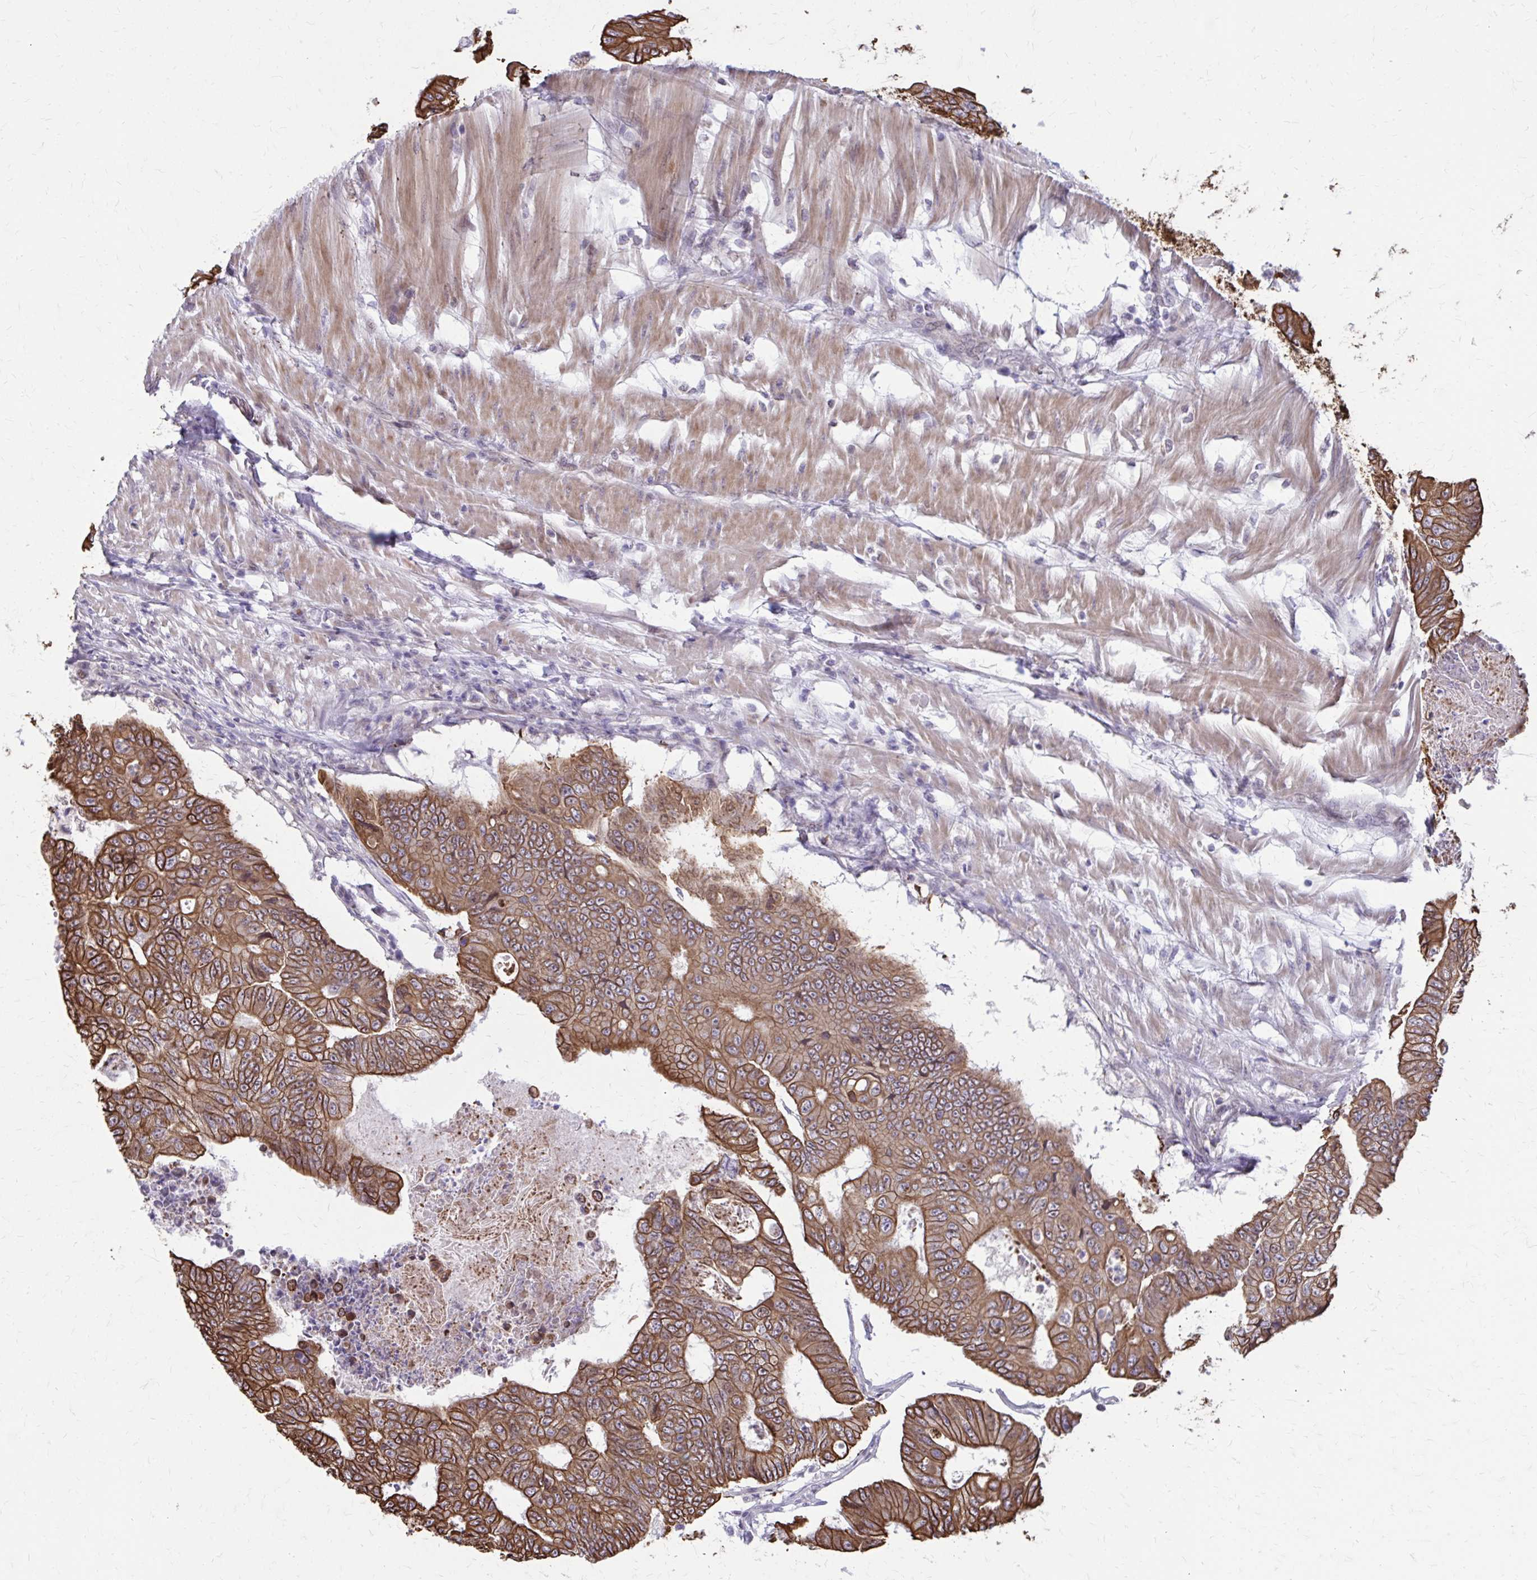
{"staining": {"intensity": "strong", "quantity": ">75%", "location": "cytoplasmic/membranous"}, "tissue": "colorectal cancer", "cell_type": "Tumor cells", "image_type": "cancer", "snomed": [{"axis": "morphology", "description": "Adenocarcinoma, NOS"}, {"axis": "topography", "description": "Colon"}], "caption": "Colorectal cancer (adenocarcinoma) tissue demonstrates strong cytoplasmic/membranous staining in approximately >75% of tumor cells Nuclei are stained in blue.", "gene": "ANKRD30B", "patient": {"sex": "female", "age": 48}}